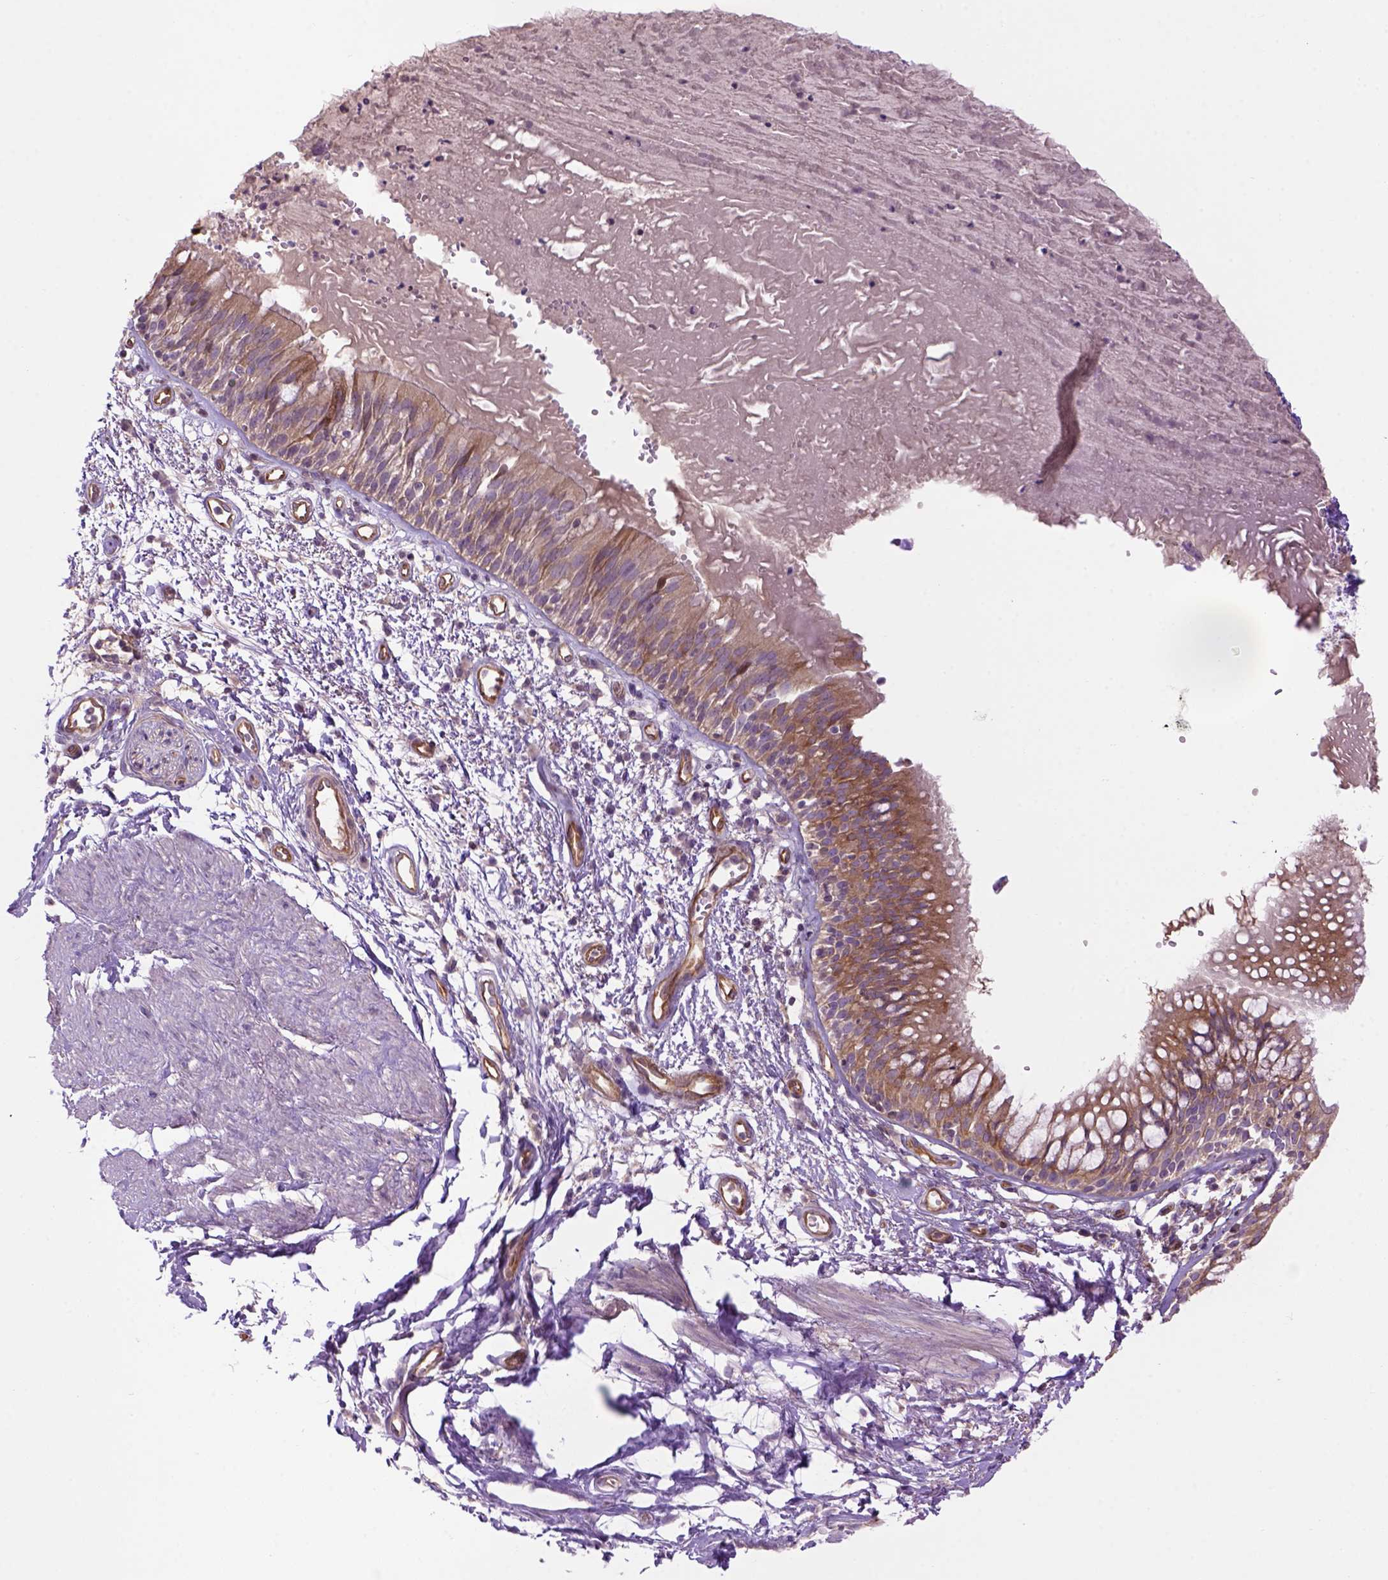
{"staining": {"intensity": "moderate", "quantity": ">75%", "location": "cytoplasmic/membranous"}, "tissue": "bronchus", "cell_type": "Respiratory epithelial cells", "image_type": "normal", "snomed": [{"axis": "morphology", "description": "Normal tissue, NOS"}, {"axis": "morphology", "description": "Squamous cell carcinoma, NOS"}, {"axis": "topography", "description": "Cartilage tissue"}, {"axis": "topography", "description": "Bronchus"}, {"axis": "topography", "description": "Lung"}], "caption": "Immunohistochemical staining of normal bronchus shows >75% levels of moderate cytoplasmic/membranous protein positivity in approximately >75% of respiratory epithelial cells.", "gene": "CASKIN2", "patient": {"sex": "male", "age": 66}}